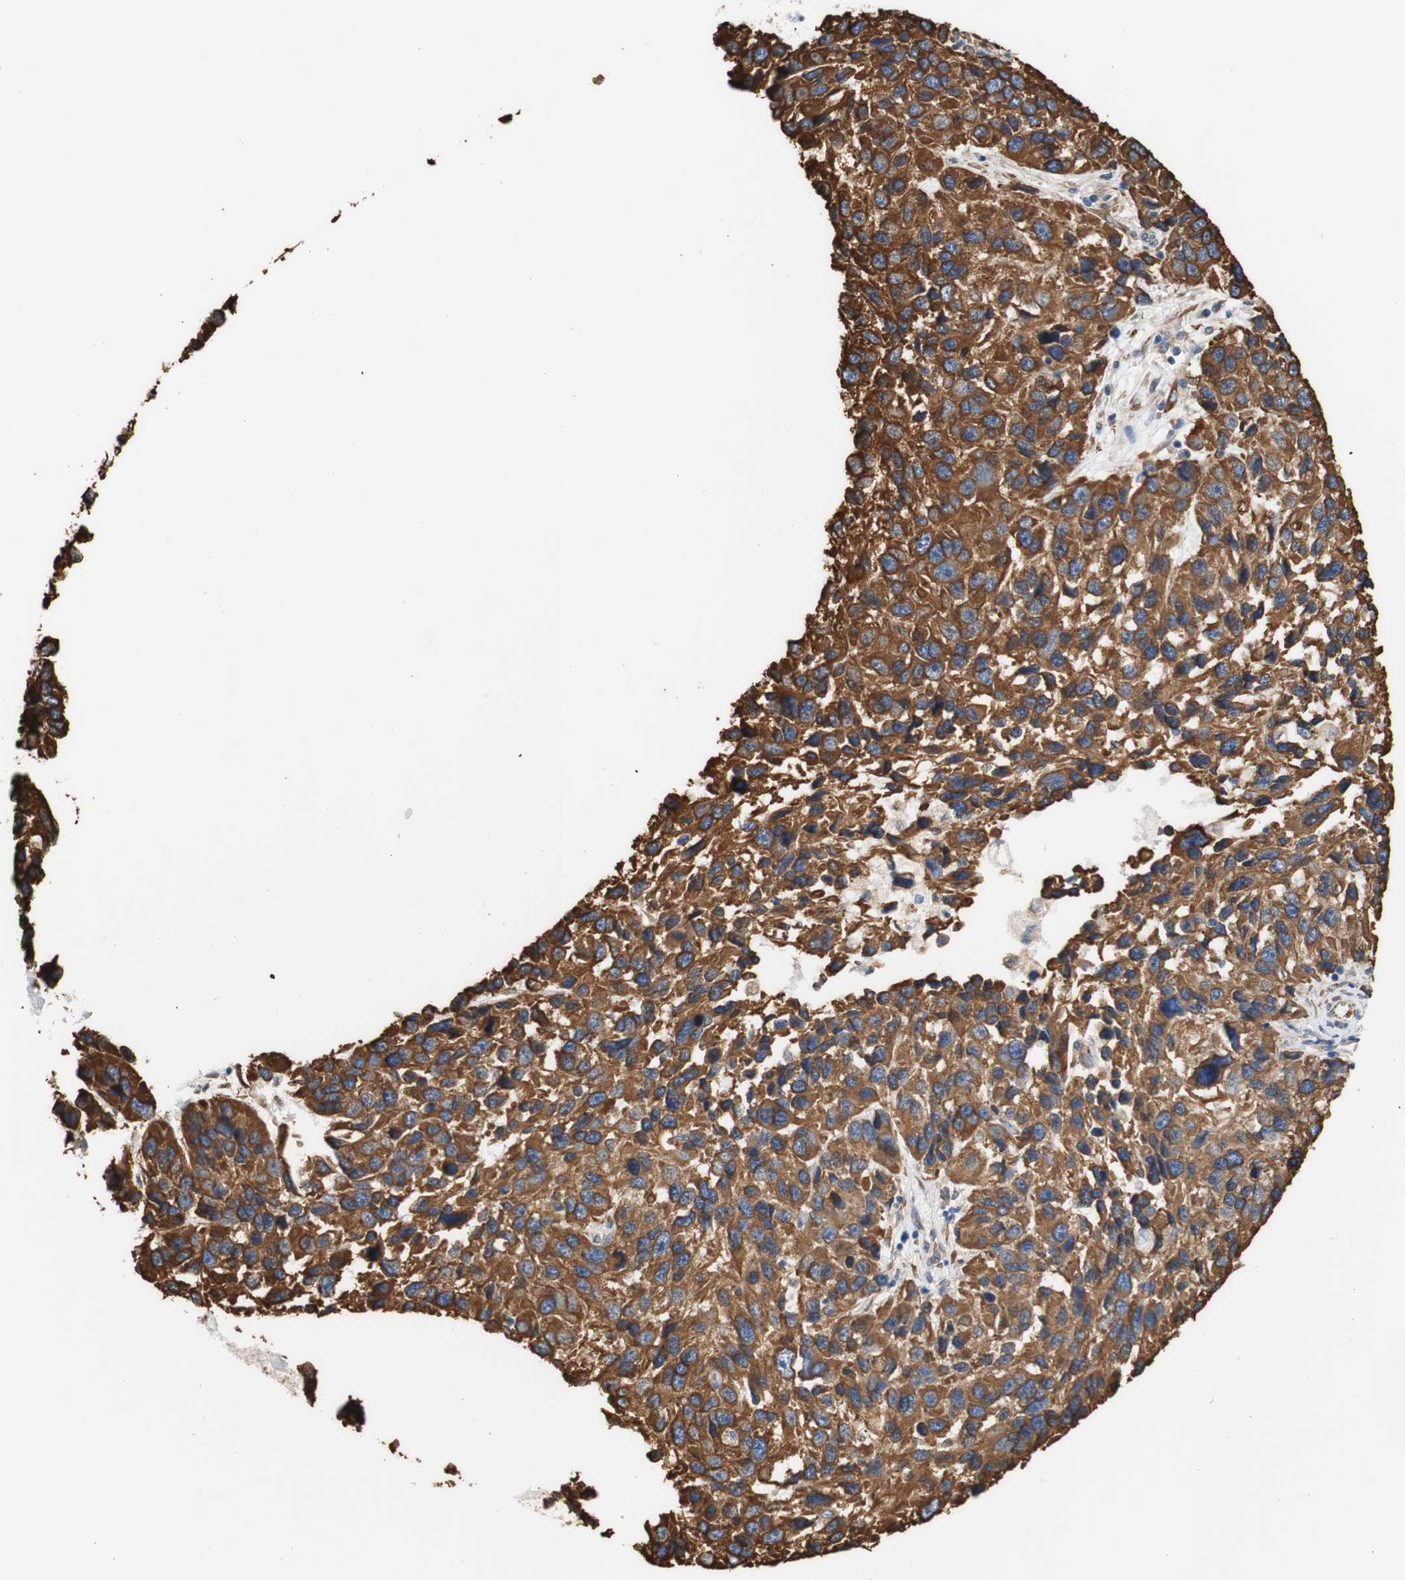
{"staining": {"intensity": "strong", "quantity": ">75%", "location": "cytoplasmic/membranous"}, "tissue": "melanoma", "cell_type": "Tumor cells", "image_type": "cancer", "snomed": [{"axis": "morphology", "description": "Malignant melanoma, NOS"}, {"axis": "topography", "description": "Skin"}], "caption": "Immunohistochemical staining of human melanoma shows strong cytoplasmic/membranous protein expression in about >75% of tumor cells.", "gene": "EIF2AK4", "patient": {"sex": "male", "age": 53}}